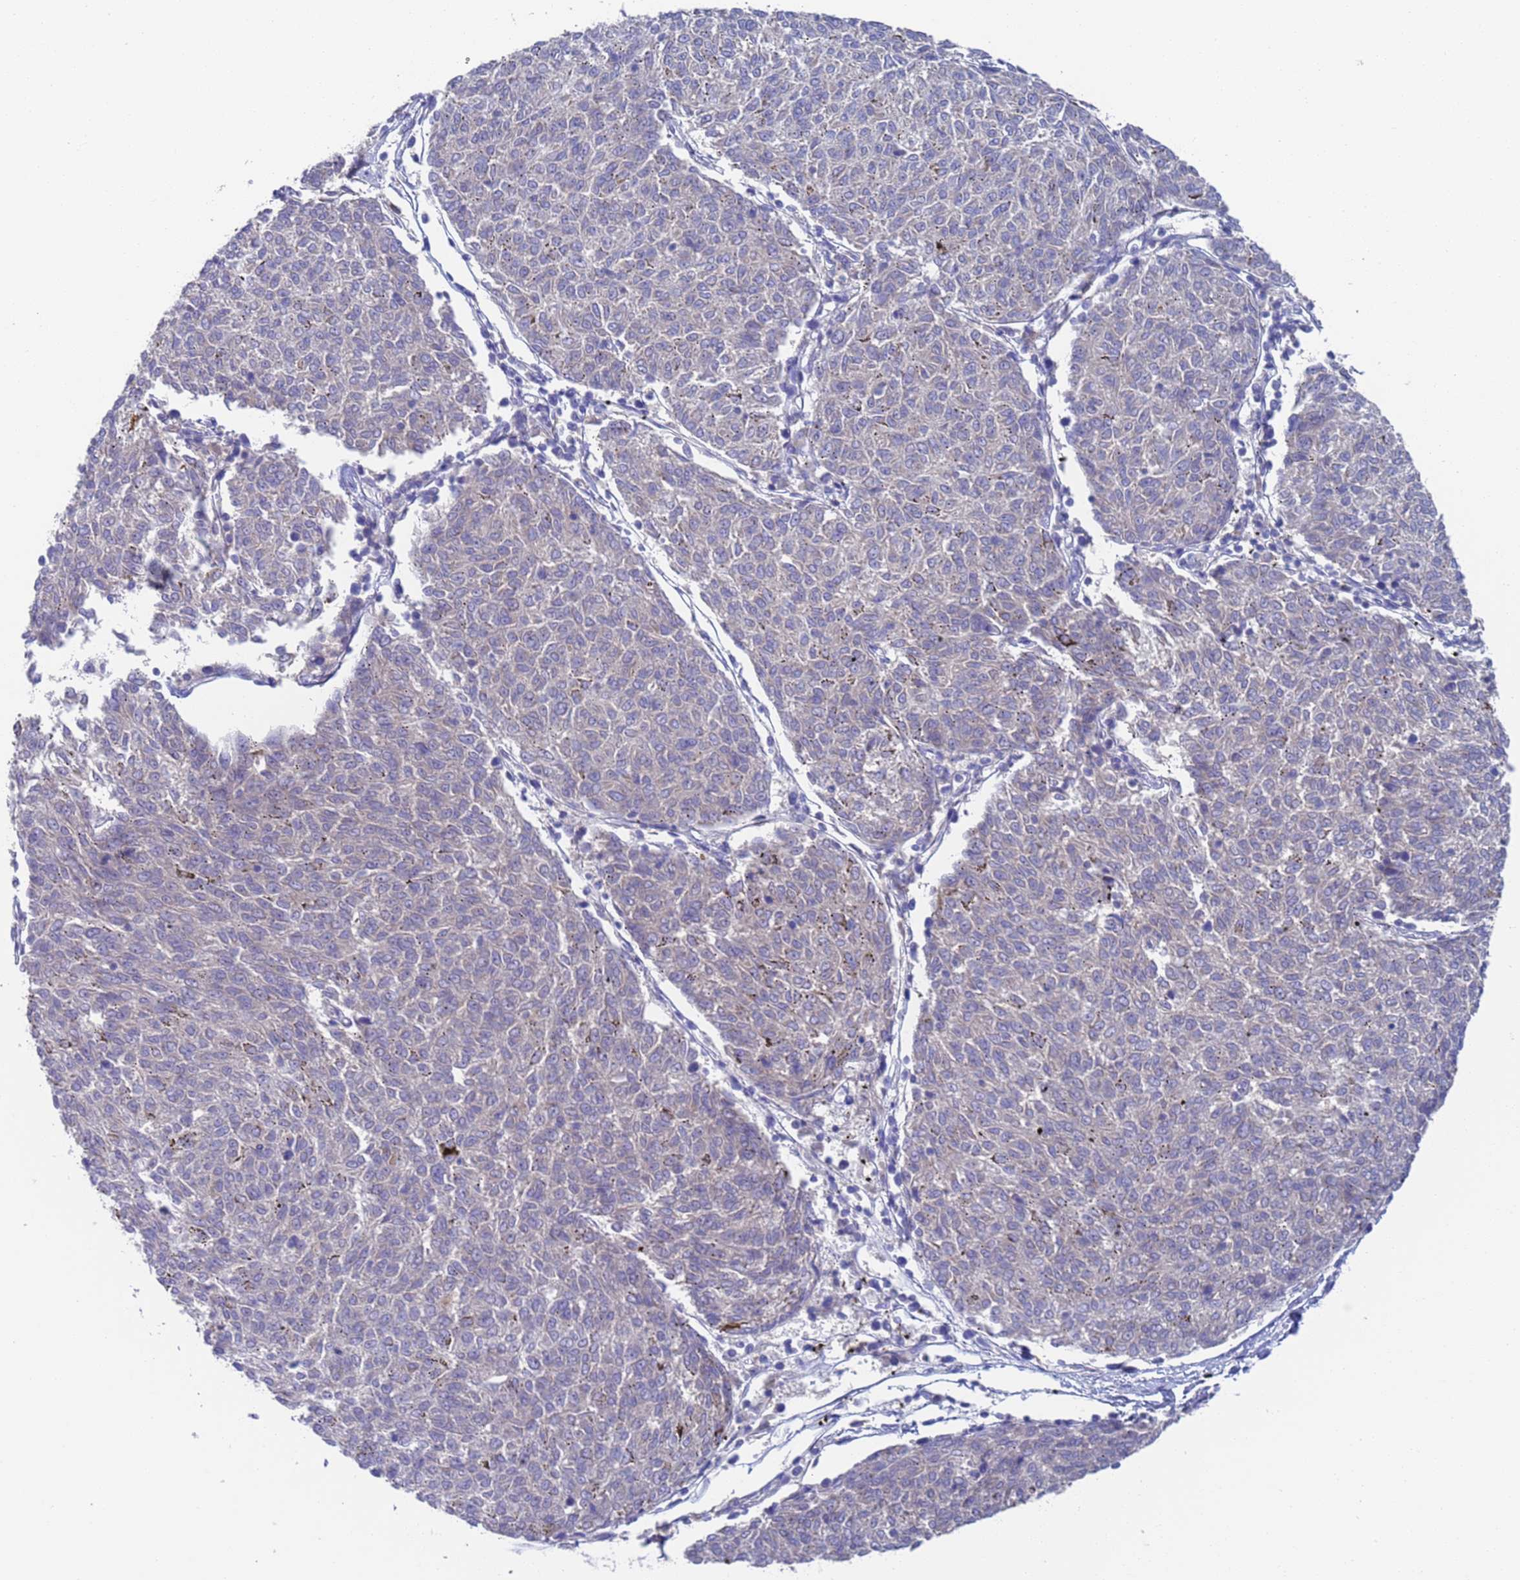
{"staining": {"intensity": "negative", "quantity": "none", "location": "none"}, "tissue": "melanoma", "cell_type": "Tumor cells", "image_type": "cancer", "snomed": [{"axis": "morphology", "description": "Malignant melanoma, NOS"}, {"axis": "topography", "description": "Skin"}], "caption": "A histopathology image of human malignant melanoma is negative for staining in tumor cells.", "gene": "PET117", "patient": {"sex": "female", "age": 72}}